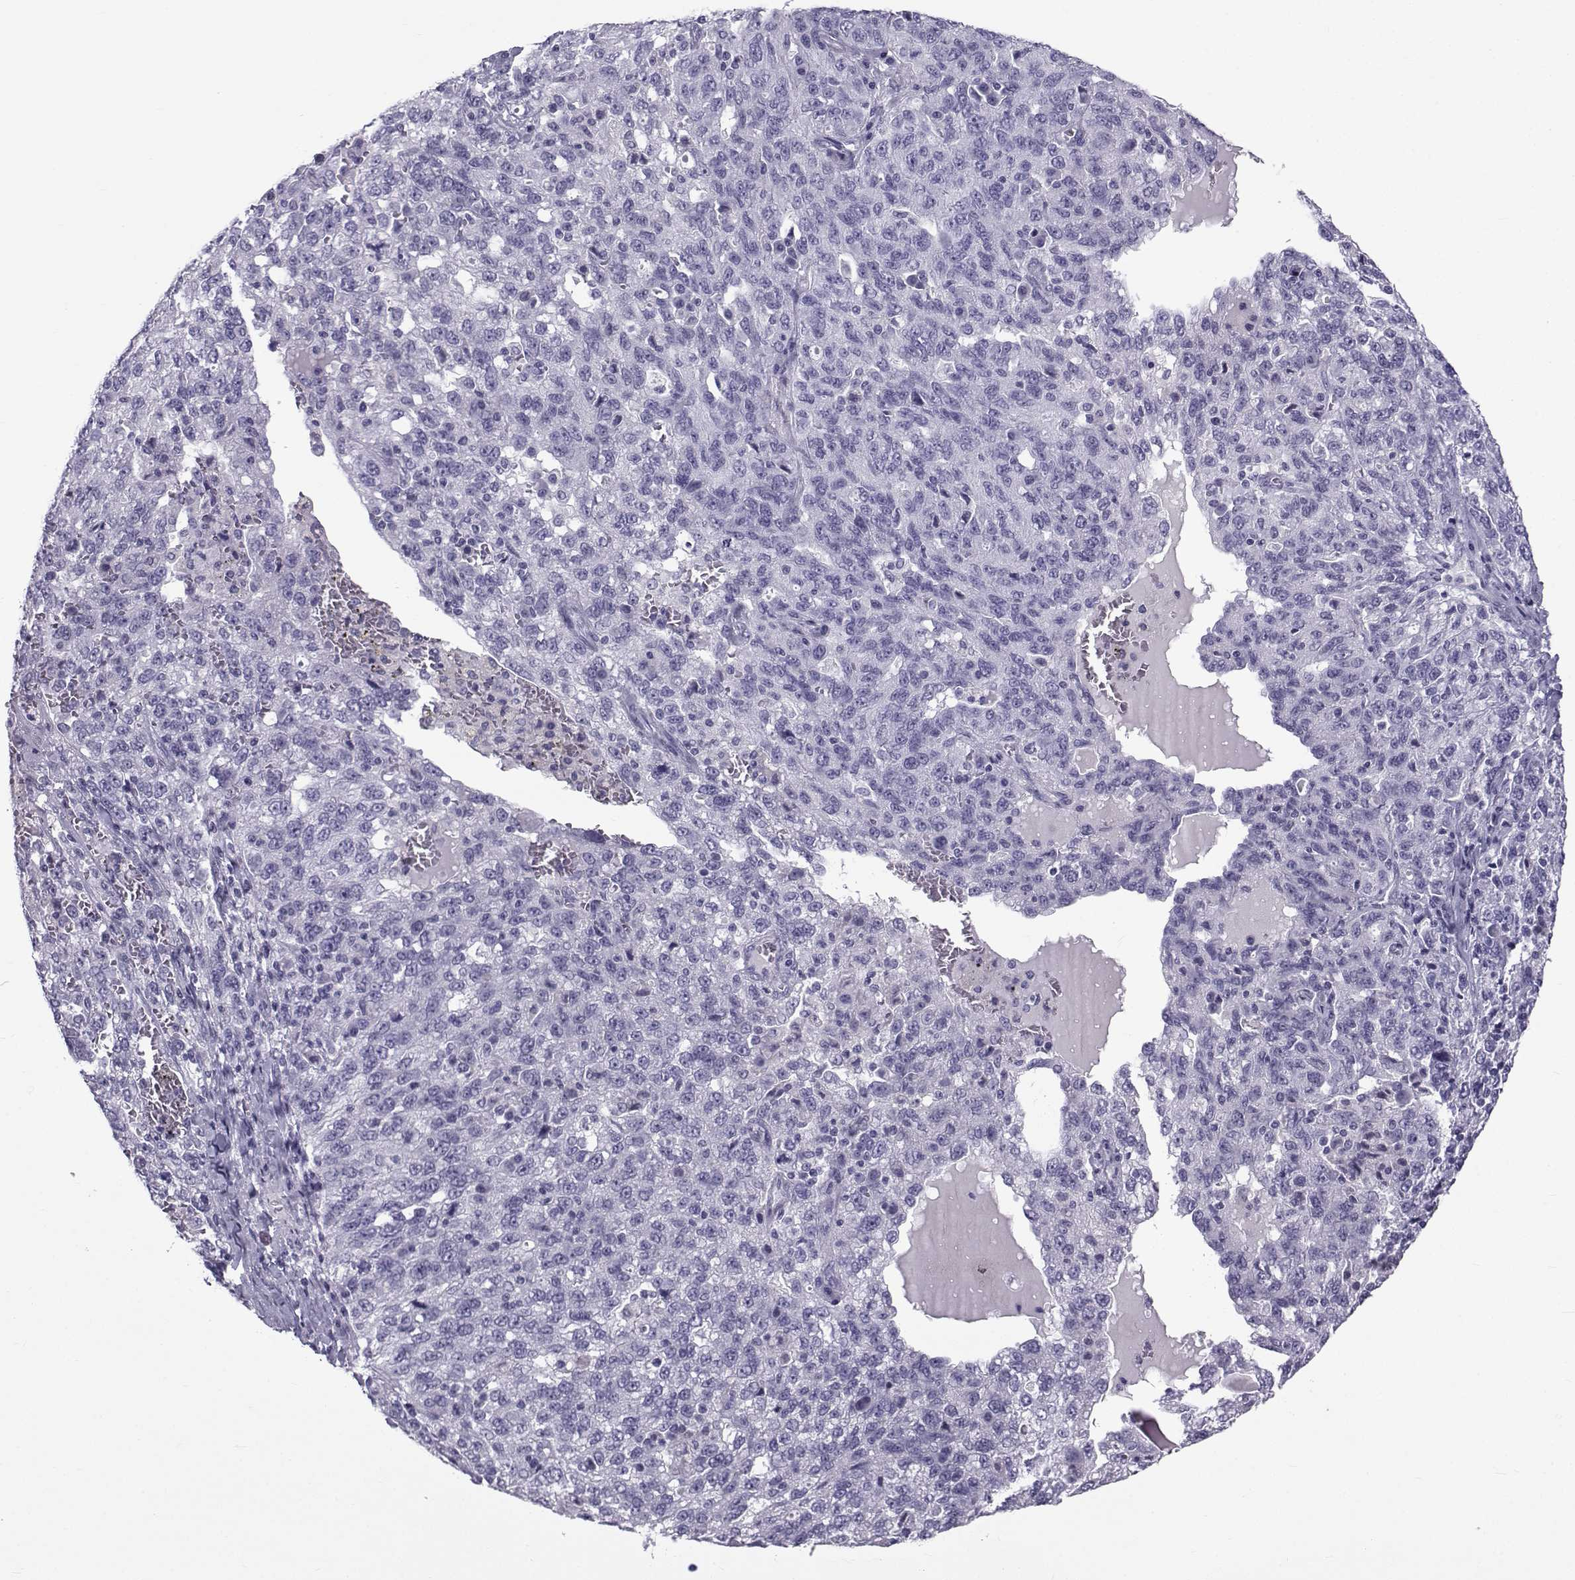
{"staining": {"intensity": "negative", "quantity": "none", "location": "none"}, "tissue": "ovarian cancer", "cell_type": "Tumor cells", "image_type": "cancer", "snomed": [{"axis": "morphology", "description": "Cystadenocarcinoma, serous, NOS"}, {"axis": "topography", "description": "Ovary"}], "caption": "Immunohistochemistry histopathology image of neoplastic tissue: ovarian serous cystadenocarcinoma stained with DAB reveals no significant protein expression in tumor cells.", "gene": "SPANXD", "patient": {"sex": "female", "age": 71}}